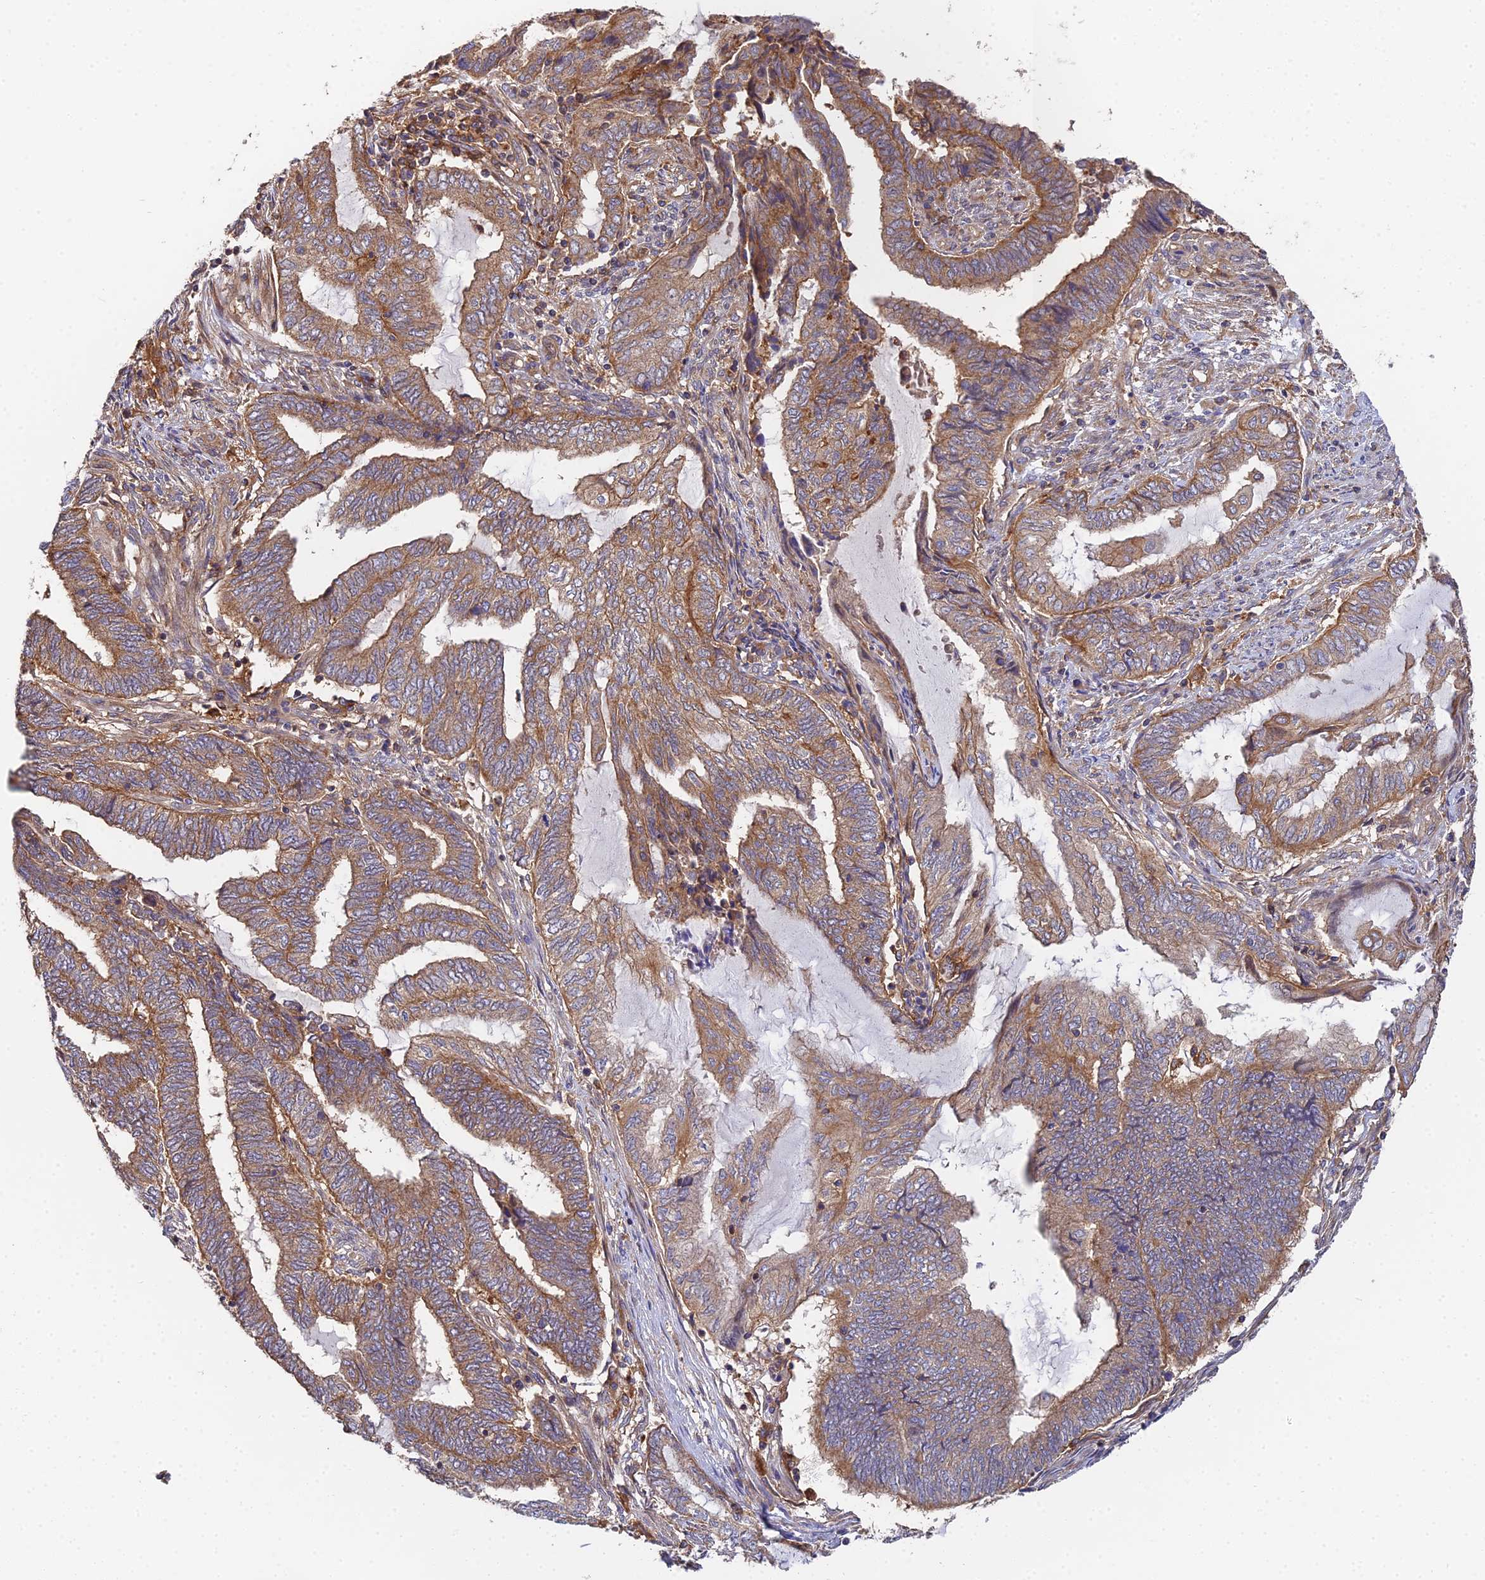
{"staining": {"intensity": "moderate", "quantity": ">75%", "location": "cytoplasmic/membranous"}, "tissue": "endometrial cancer", "cell_type": "Tumor cells", "image_type": "cancer", "snomed": [{"axis": "morphology", "description": "Adenocarcinoma, NOS"}, {"axis": "topography", "description": "Uterus"}, {"axis": "topography", "description": "Endometrium"}], "caption": "Tumor cells display moderate cytoplasmic/membranous expression in about >75% of cells in endometrial adenocarcinoma.", "gene": "GNG5B", "patient": {"sex": "female", "age": 70}}